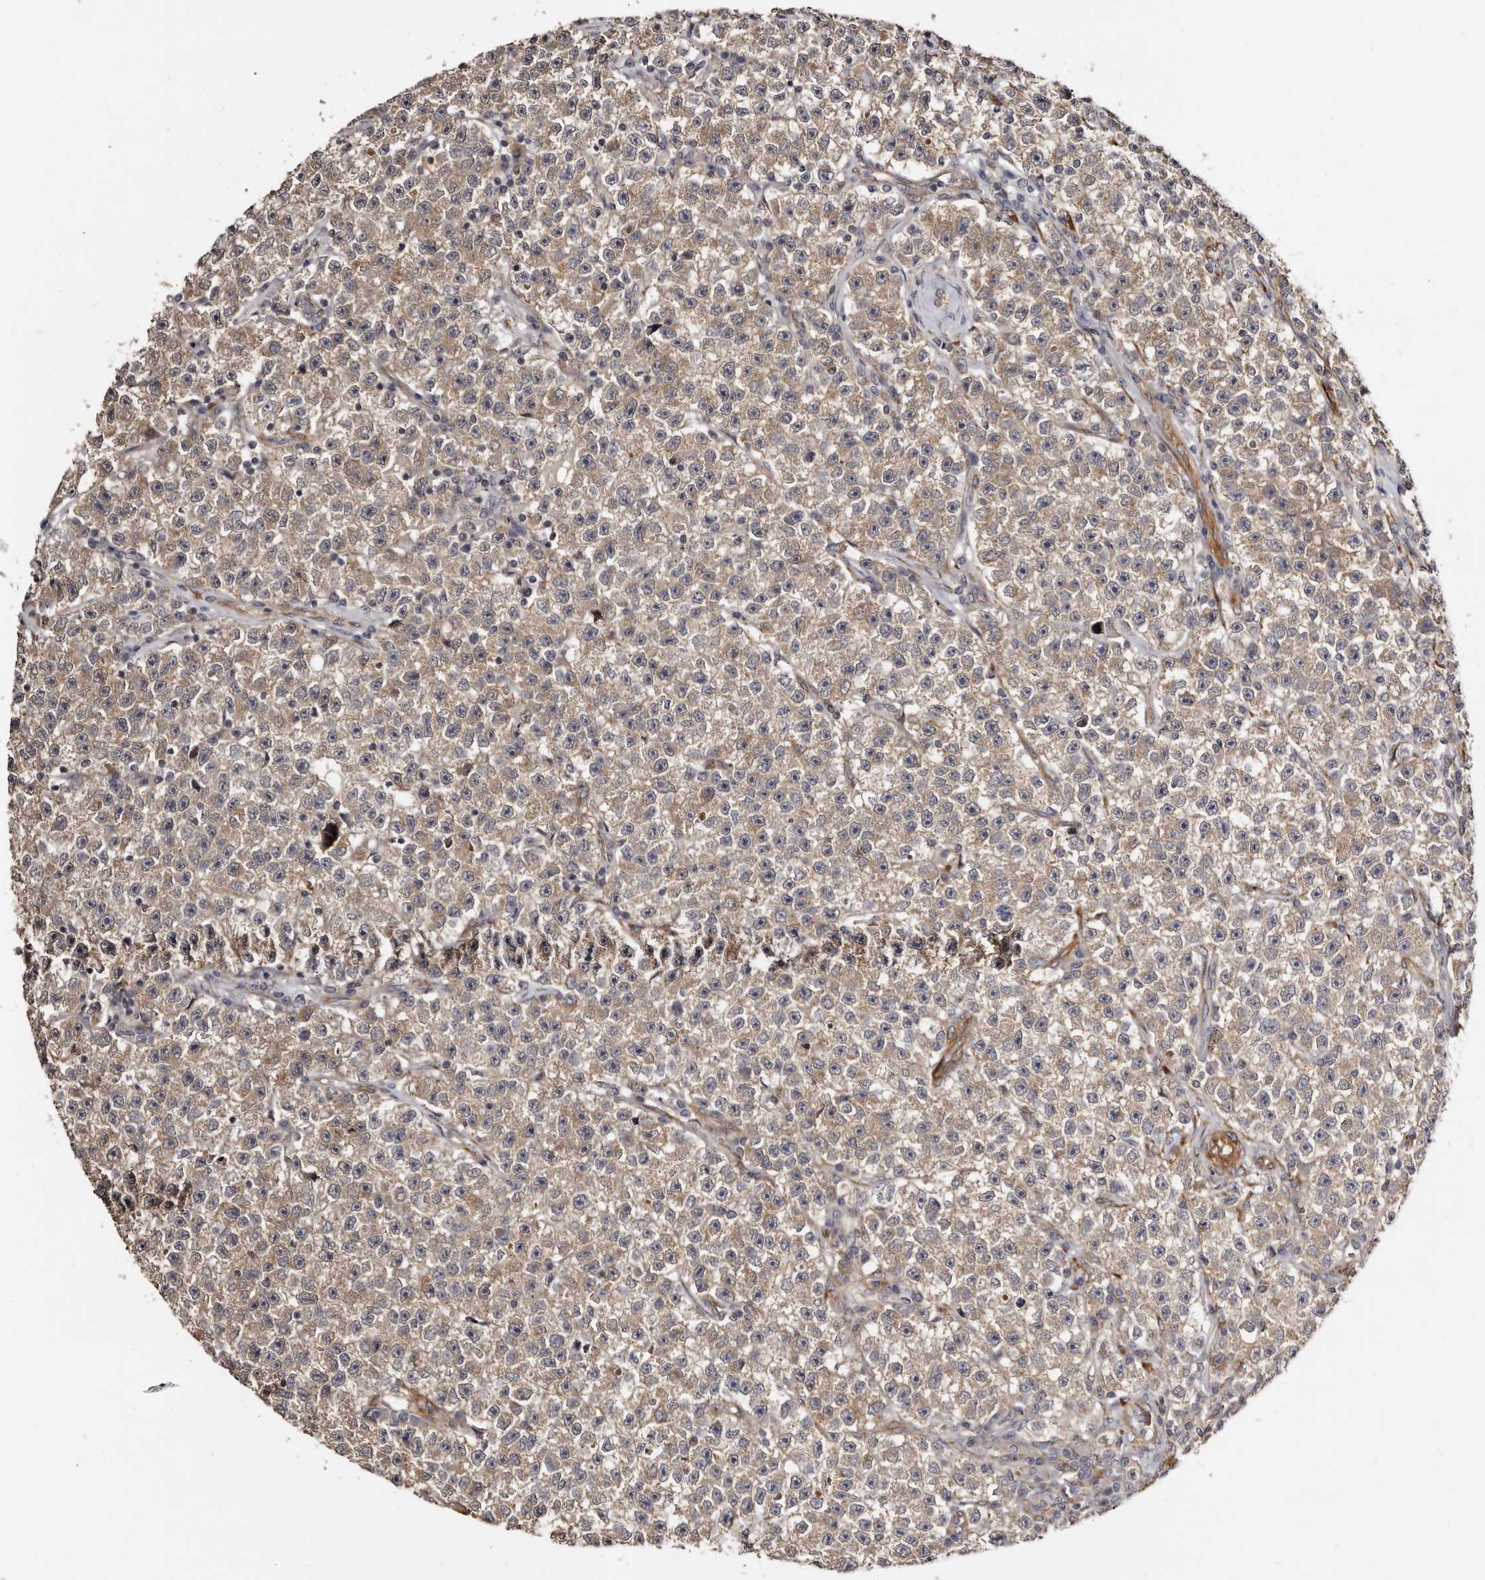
{"staining": {"intensity": "weak", "quantity": ">75%", "location": "cytoplasmic/membranous"}, "tissue": "testis cancer", "cell_type": "Tumor cells", "image_type": "cancer", "snomed": [{"axis": "morphology", "description": "Seminoma, NOS"}, {"axis": "topography", "description": "Testis"}], "caption": "Immunohistochemistry of human testis cancer (seminoma) exhibits low levels of weak cytoplasmic/membranous positivity in approximately >75% of tumor cells. The protein is shown in brown color, while the nuclei are stained blue.", "gene": "TBC1D22B", "patient": {"sex": "male", "age": 22}}